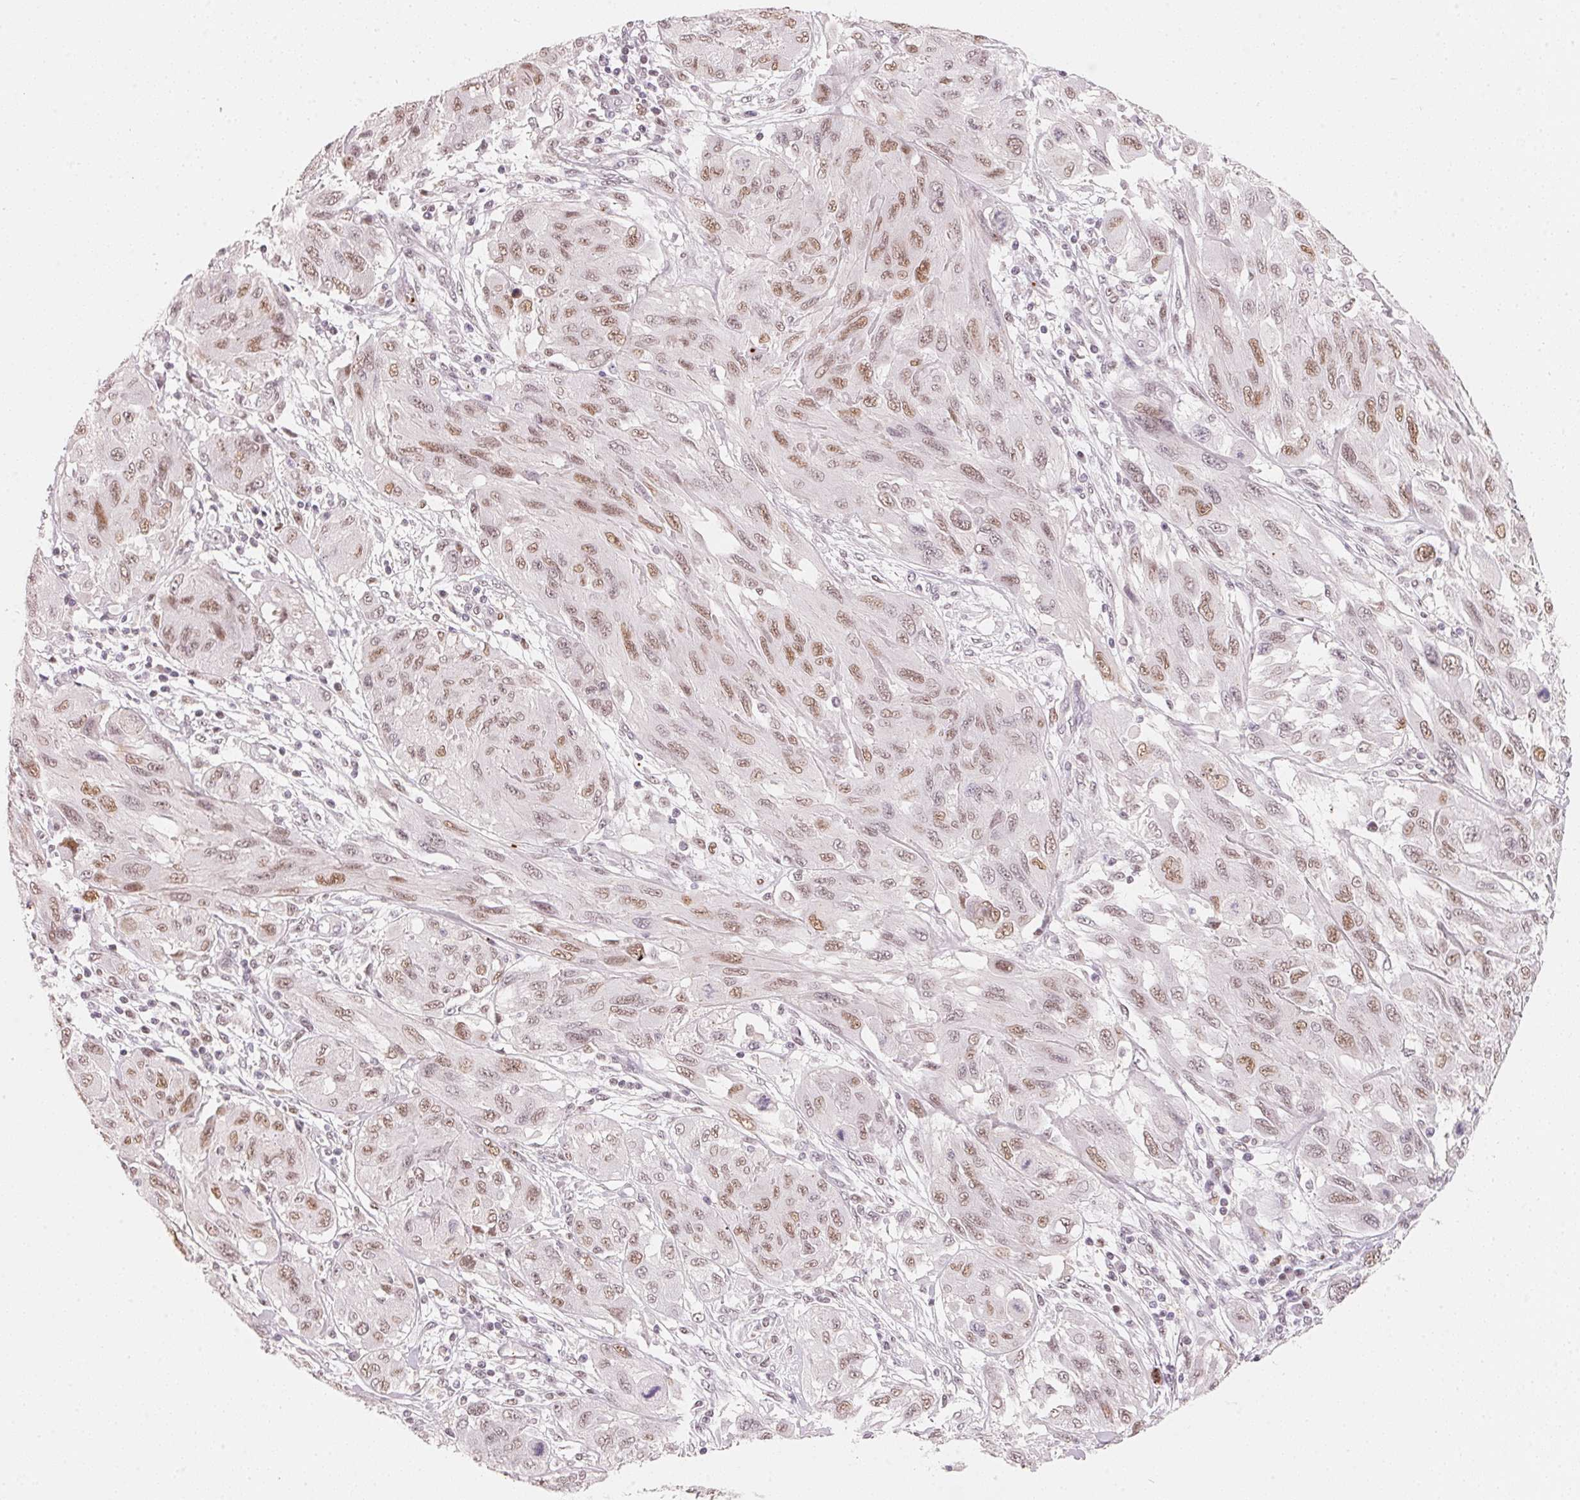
{"staining": {"intensity": "weak", "quantity": ">75%", "location": "nuclear"}, "tissue": "melanoma", "cell_type": "Tumor cells", "image_type": "cancer", "snomed": [{"axis": "morphology", "description": "Malignant melanoma, NOS"}, {"axis": "topography", "description": "Skin"}], "caption": "Immunohistochemical staining of human melanoma displays low levels of weak nuclear protein positivity in about >75% of tumor cells.", "gene": "ARHGAP22", "patient": {"sex": "female", "age": 91}}